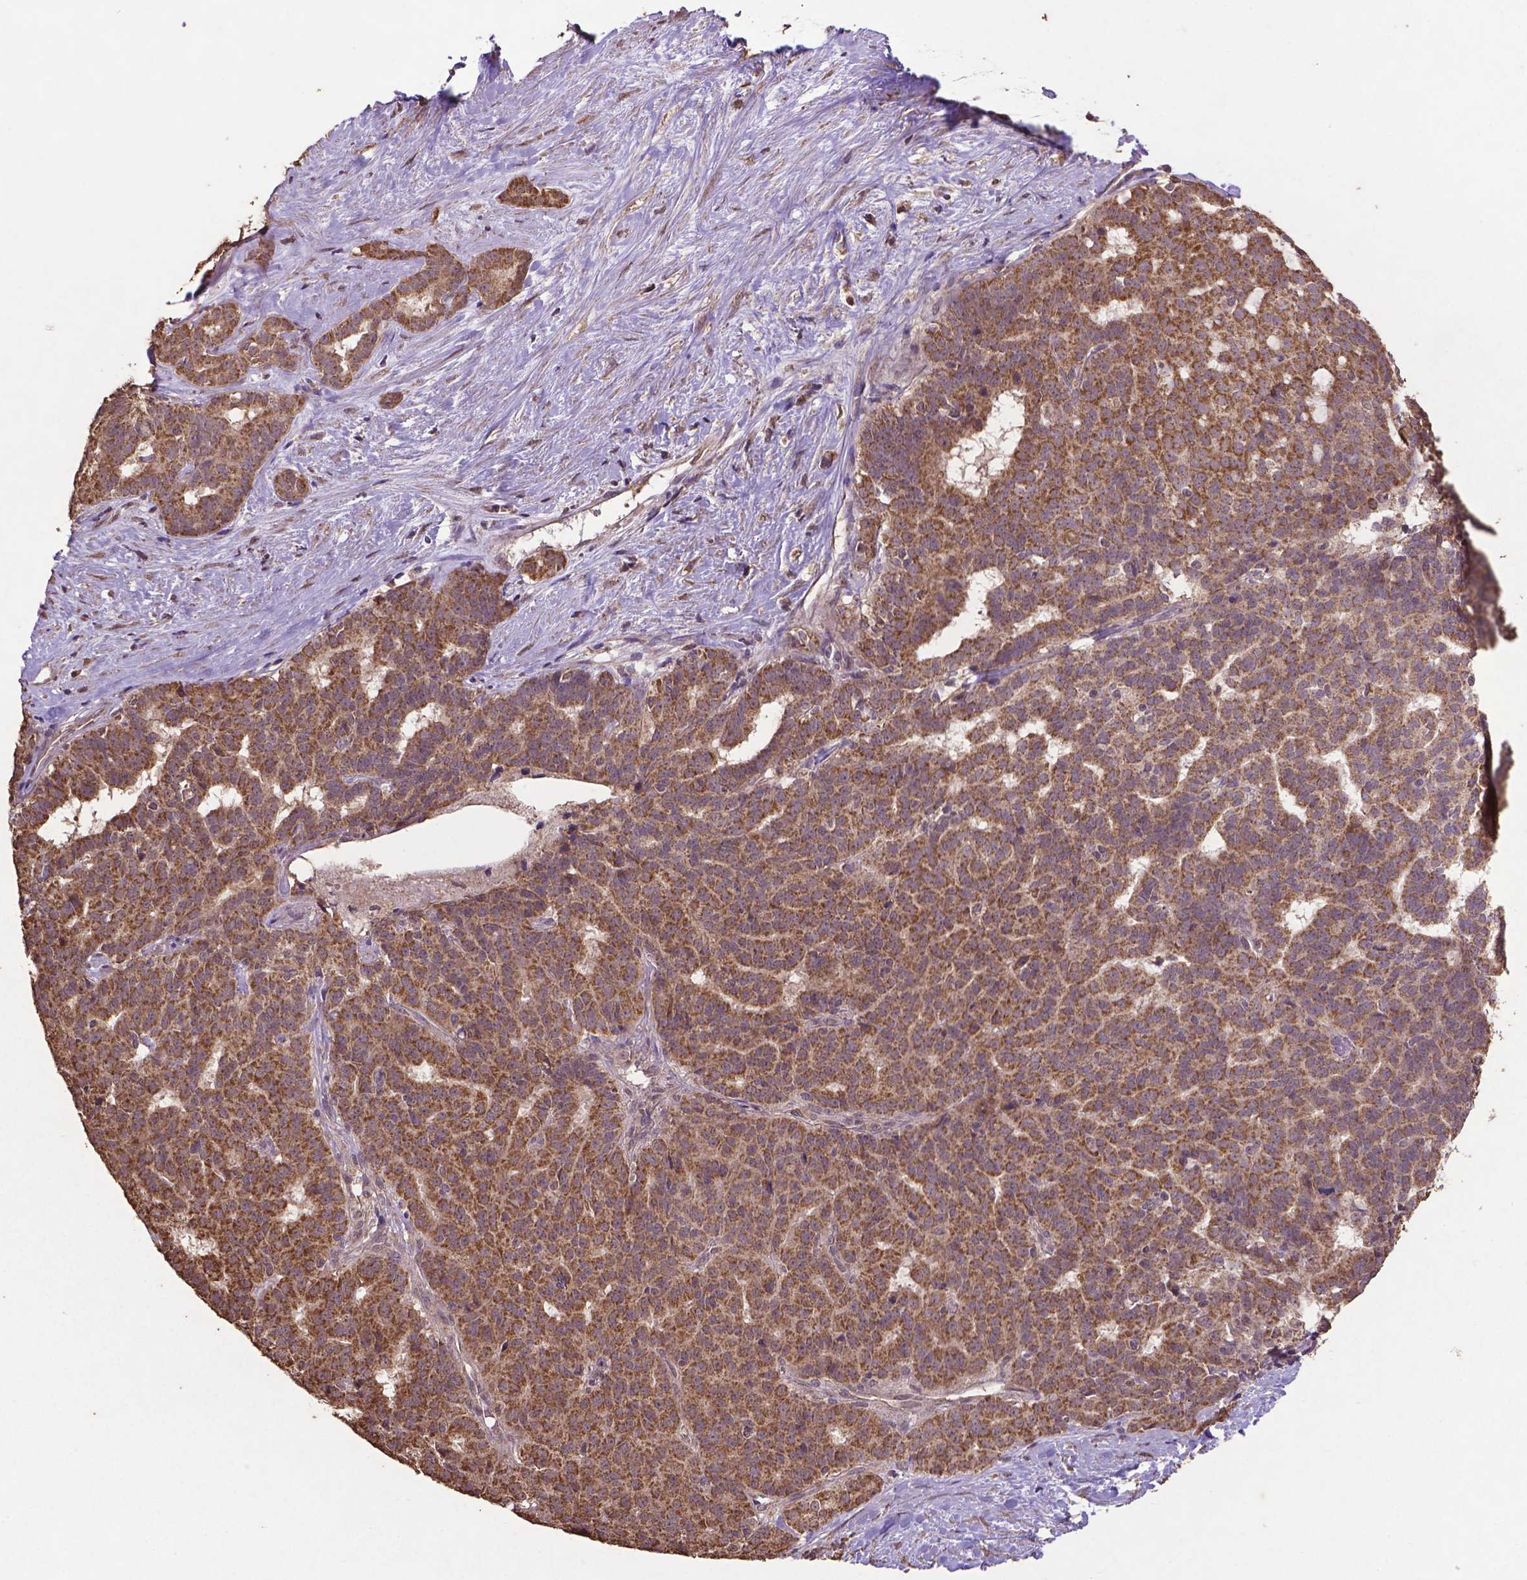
{"staining": {"intensity": "moderate", "quantity": ">75%", "location": "cytoplasmic/membranous"}, "tissue": "liver cancer", "cell_type": "Tumor cells", "image_type": "cancer", "snomed": [{"axis": "morphology", "description": "Cholangiocarcinoma"}, {"axis": "topography", "description": "Liver"}], "caption": "Immunohistochemistry histopathology image of human cholangiocarcinoma (liver) stained for a protein (brown), which reveals medium levels of moderate cytoplasmic/membranous staining in approximately >75% of tumor cells.", "gene": "DCAF1", "patient": {"sex": "female", "age": 47}}